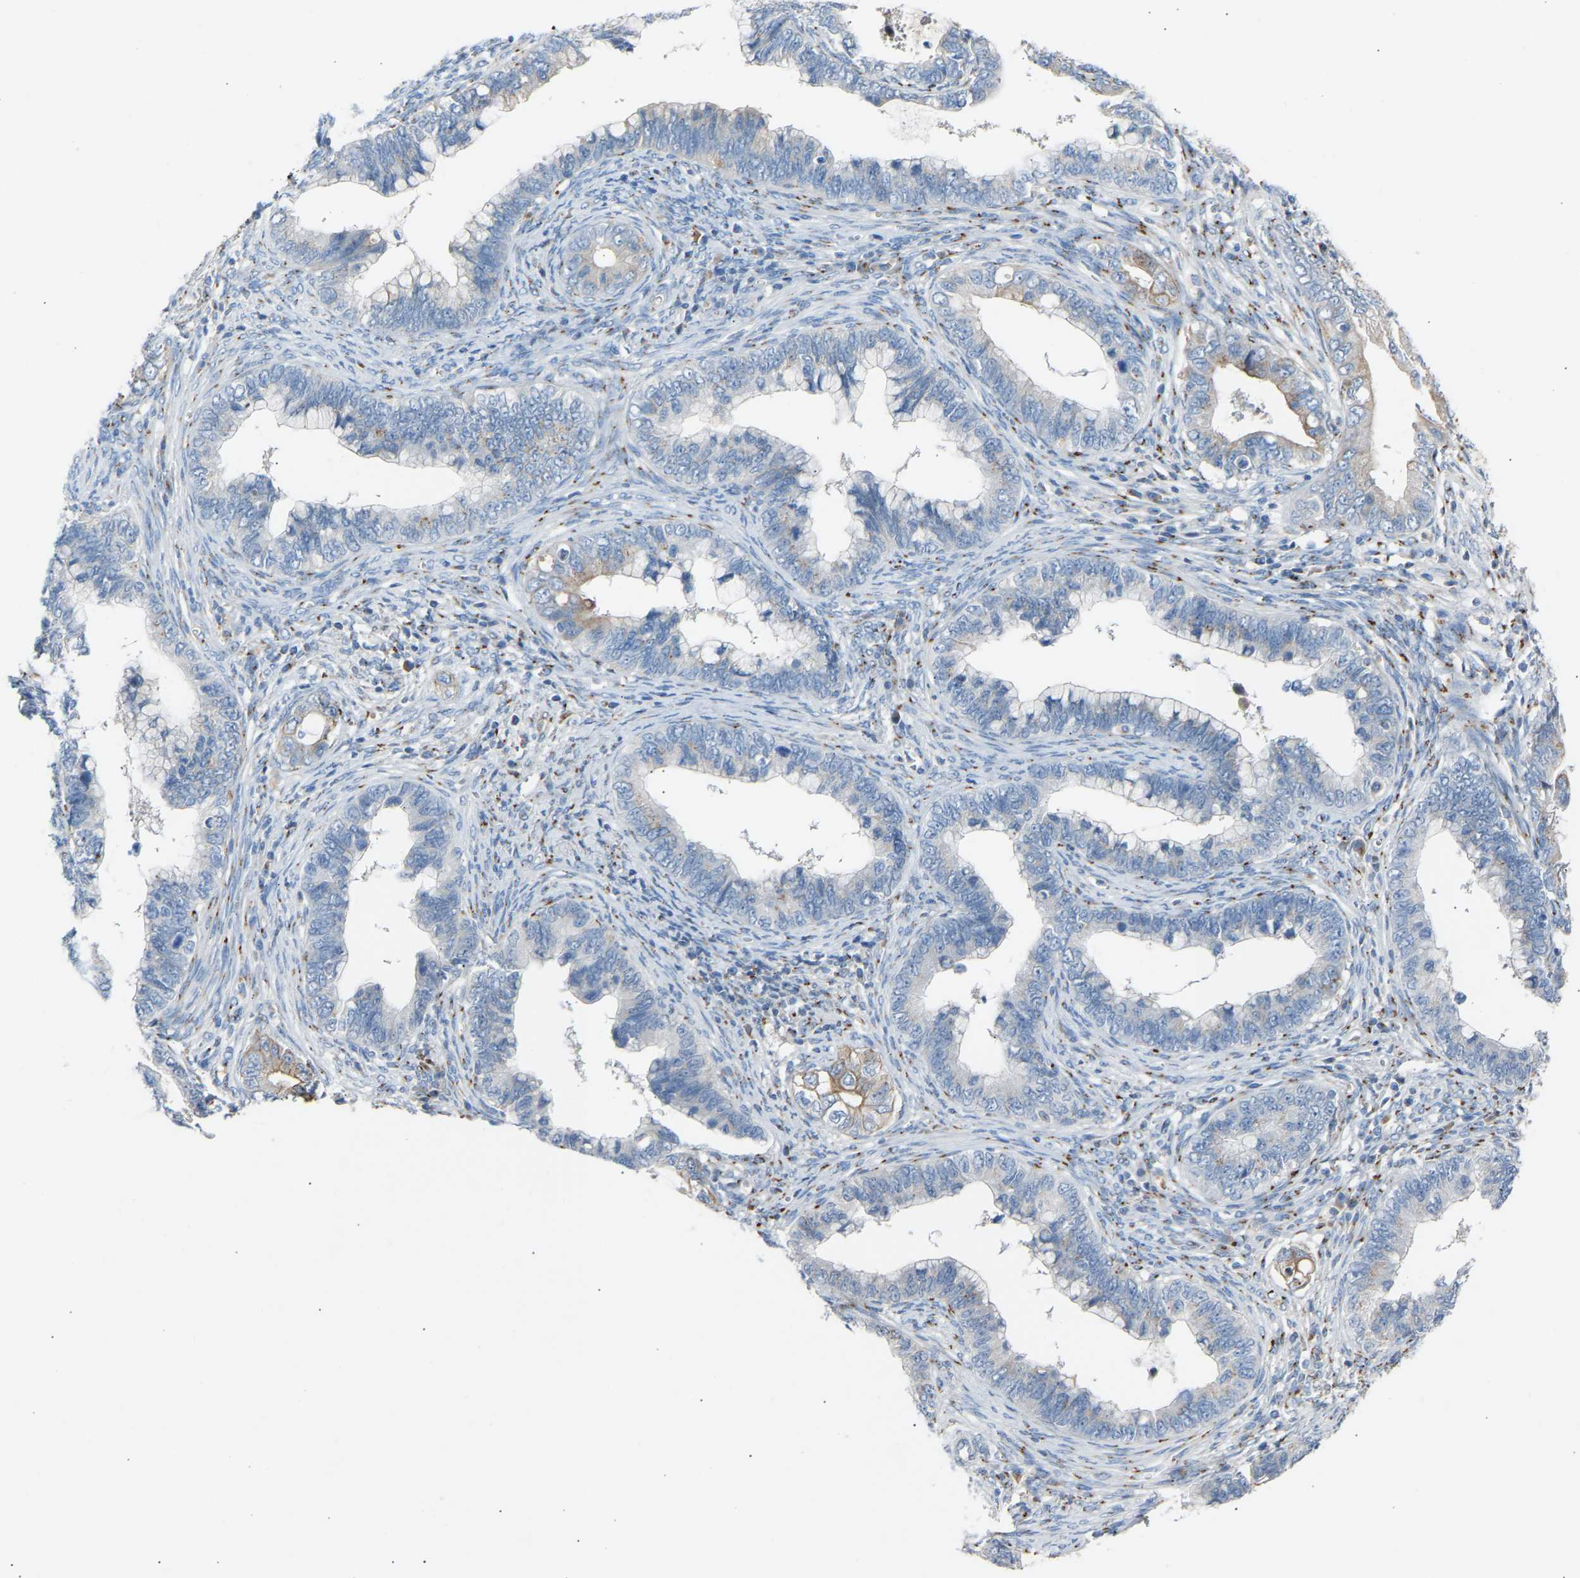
{"staining": {"intensity": "weak", "quantity": "<25%", "location": "cytoplasmic/membranous"}, "tissue": "cervical cancer", "cell_type": "Tumor cells", "image_type": "cancer", "snomed": [{"axis": "morphology", "description": "Adenocarcinoma, NOS"}, {"axis": "topography", "description": "Cervix"}], "caption": "High power microscopy histopathology image of an IHC image of cervical adenocarcinoma, revealing no significant expression in tumor cells. Nuclei are stained in blue.", "gene": "CYREN", "patient": {"sex": "female", "age": 44}}